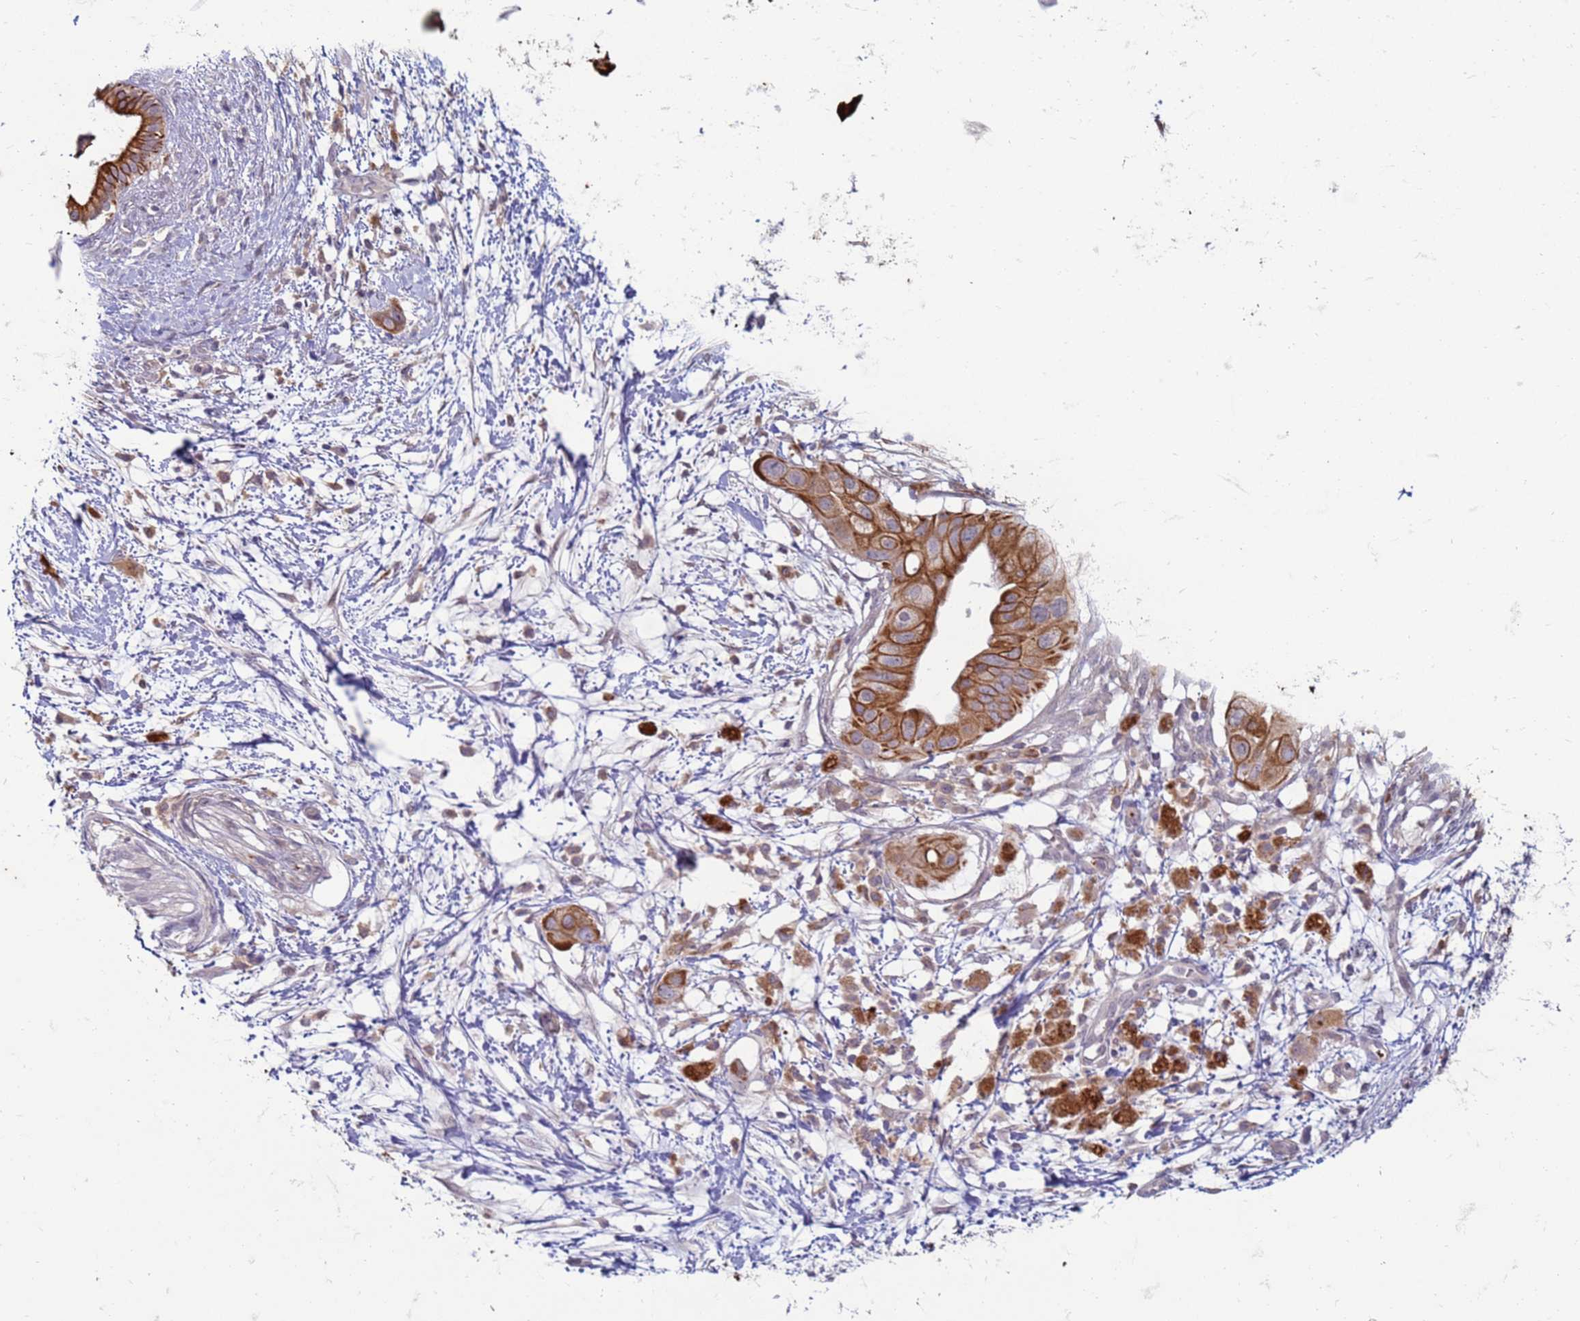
{"staining": {"intensity": "moderate", "quantity": ">75%", "location": "cytoplasmic/membranous"}, "tissue": "pancreatic cancer", "cell_type": "Tumor cells", "image_type": "cancer", "snomed": [{"axis": "morphology", "description": "Adenocarcinoma, NOS"}, {"axis": "topography", "description": "Pancreas"}], "caption": "A micrograph of pancreatic cancer (adenocarcinoma) stained for a protein displays moderate cytoplasmic/membranous brown staining in tumor cells.", "gene": "SLC15A3", "patient": {"sex": "male", "age": 68}}